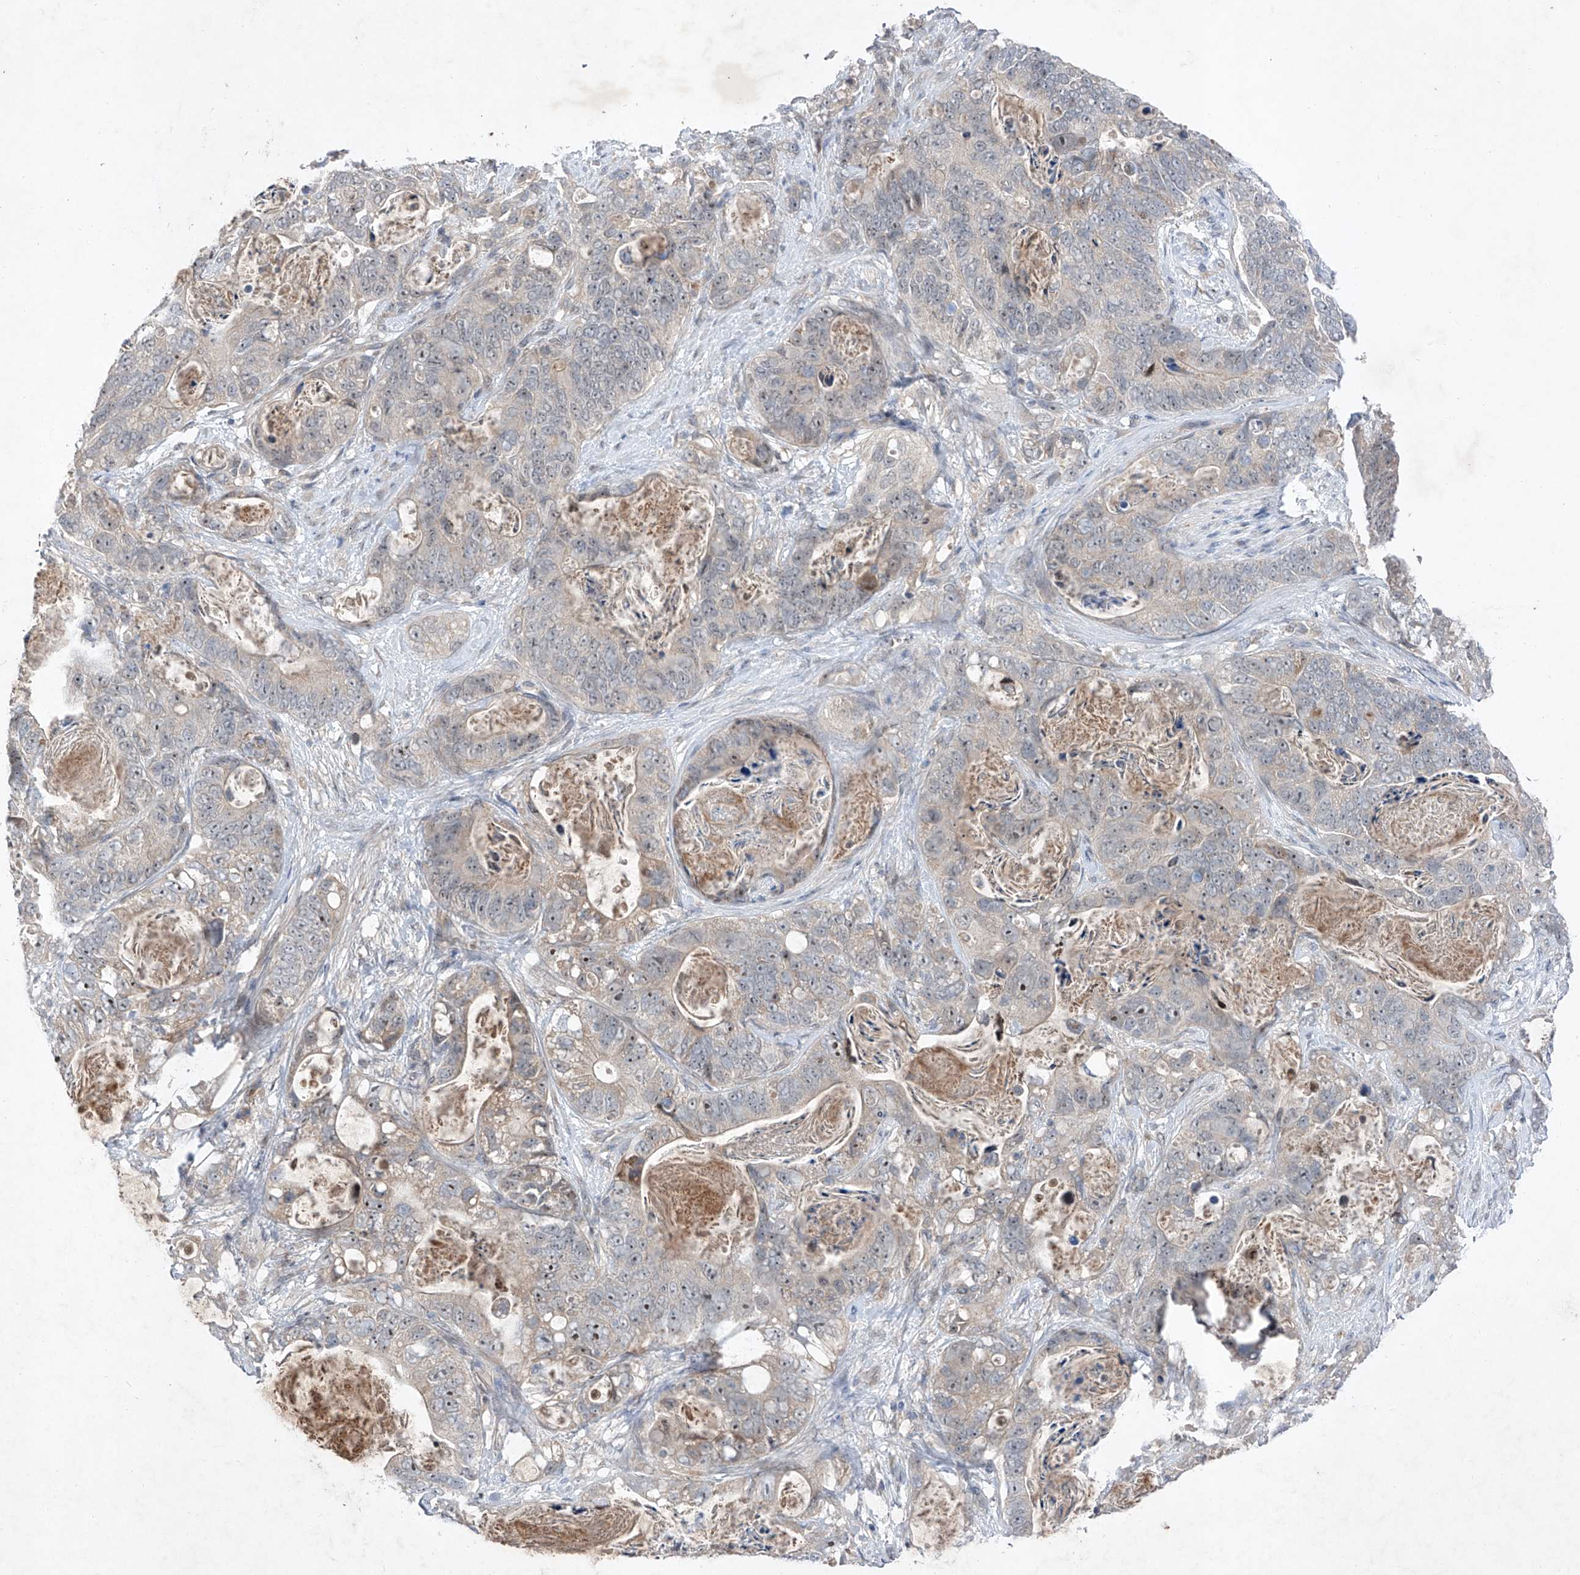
{"staining": {"intensity": "negative", "quantity": "none", "location": "none"}, "tissue": "stomach cancer", "cell_type": "Tumor cells", "image_type": "cancer", "snomed": [{"axis": "morphology", "description": "Normal tissue, NOS"}, {"axis": "morphology", "description": "Adenocarcinoma, NOS"}, {"axis": "topography", "description": "Stomach"}], "caption": "Protein analysis of stomach cancer (adenocarcinoma) exhibits no significant expression in tumor cells. Brightfield microscopy of immunohistochemistry (IHC) stained with DAB (3,3'-diaminobenzidine) (brown) and hematoxylin (blue), captured at high magnification.", "gene": "FAM135A", "patient": {"sex": "female", "age": 89}}